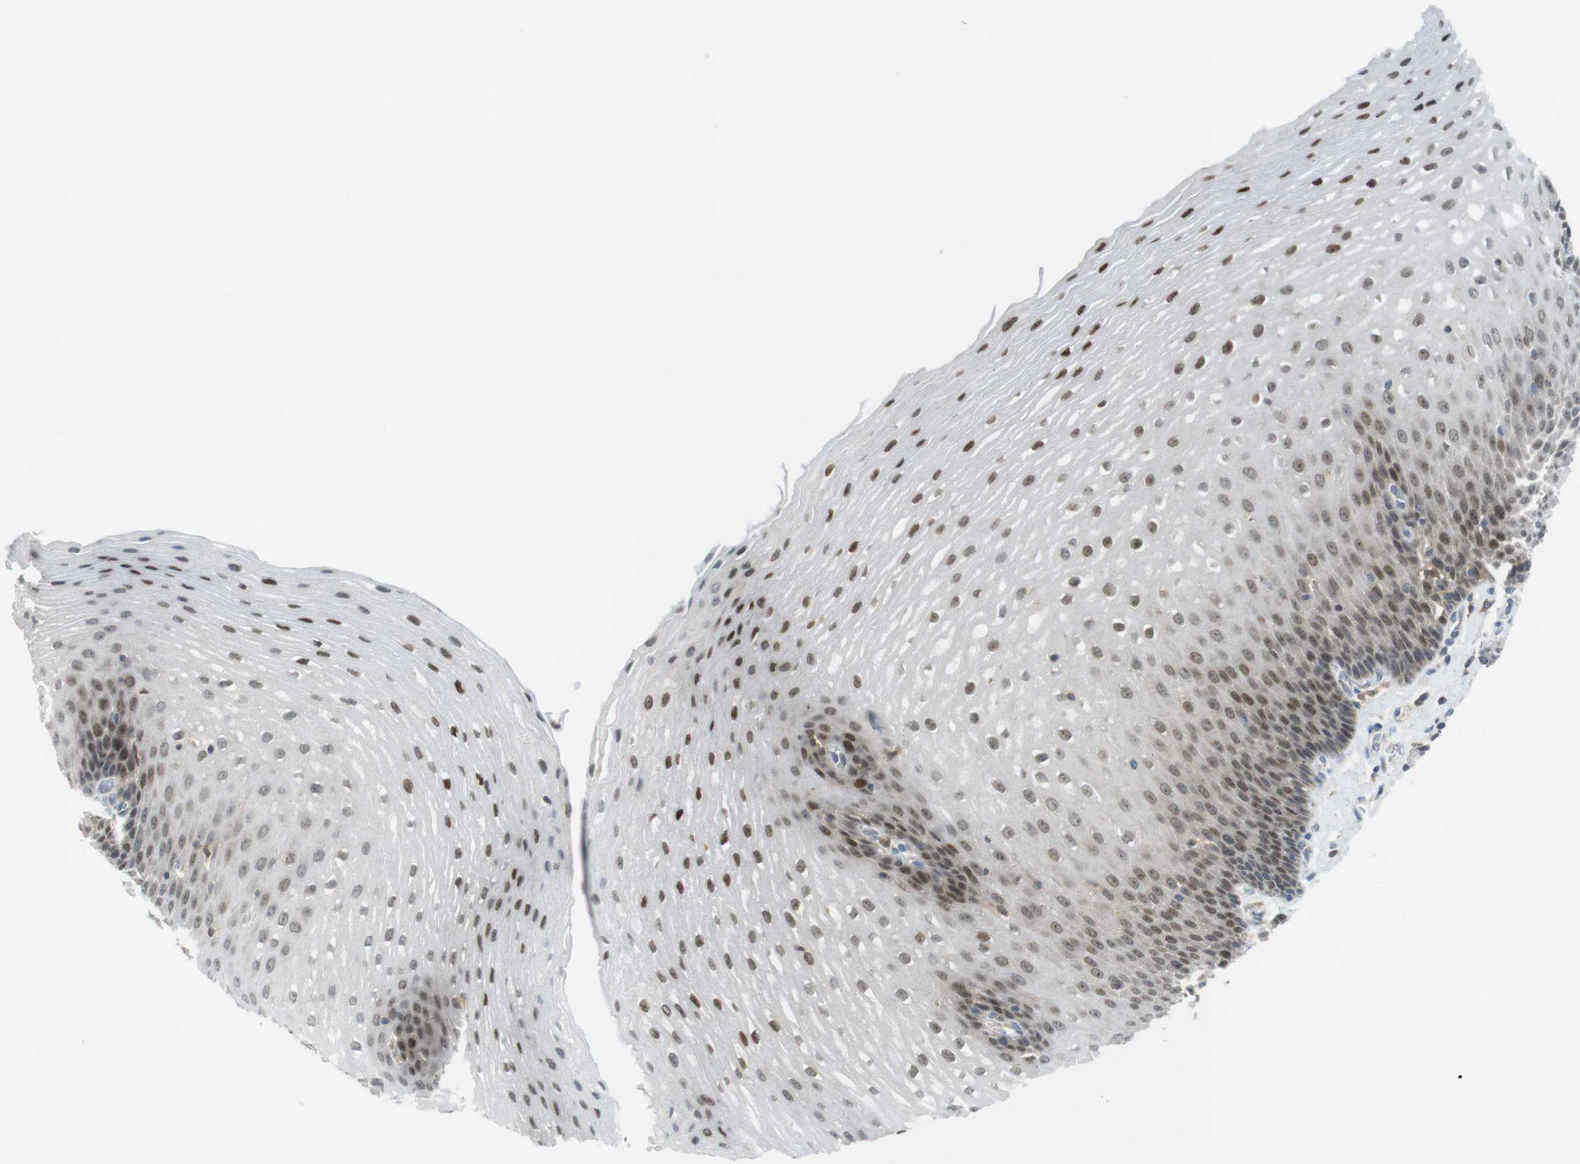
{"staining": {"intensity": "moderate", "quantity": ">75%", "location": "nuclear"}, "tissue": "esophagus", "cell_type": "Squamous epithelial cells", "image_type": "normal", "snomed": [{"axis": "morphology", "description": "Normal tissue, NOS"}, {"axis": "topography", "description": "Esophagus"}], "caption": "This photomicrograph demonstrates immunohistochemistry (IHC) staining of normal esophagus, with medium moderate nuclear positivity in approximately >75% of squamous epithelial cells.", "gene": "RCC1", "patient": {"sex": "male", "age": 48}}